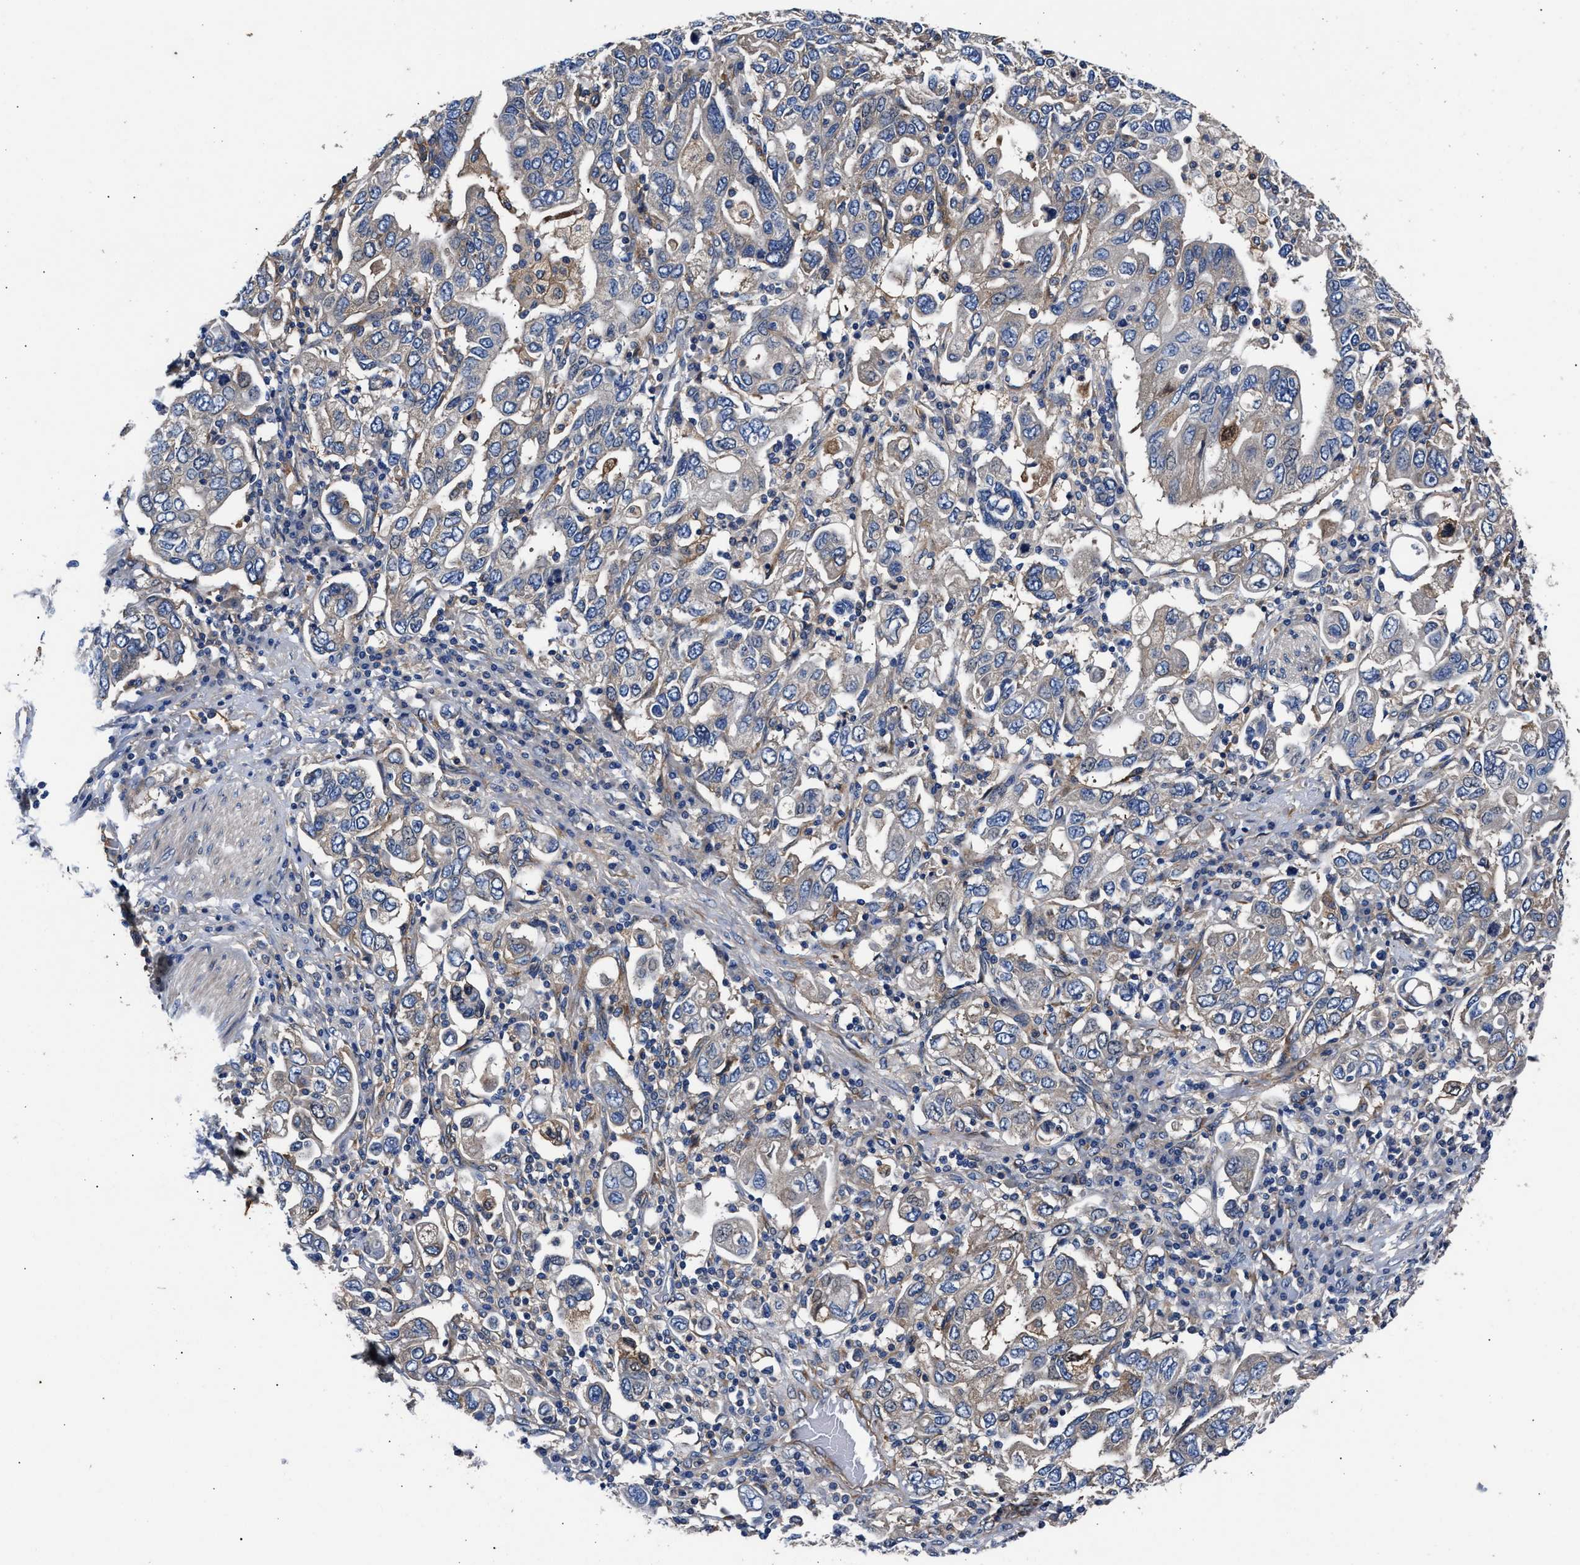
{"staining": {"intensity": "weak", "quantity": "<25%", "location": "cytoplasmic/membranous"}, "tissue": "stomach cancer", "cell_type": "Tumor cells", "image_type": "cancer", "snomed": [{"axis": "morphology", "description": "Adenocarcinoma, NOS"}, {"axis": "topography", "description": "Stomach, upper"}], "caption": "Immunohistochemical staining of human stomach cancer (adenocarcinoma) demonstrates no significant positivity in tumor cells.", "gene": "SH3GL1", "patient": {"sex": "male", "age": 62}}